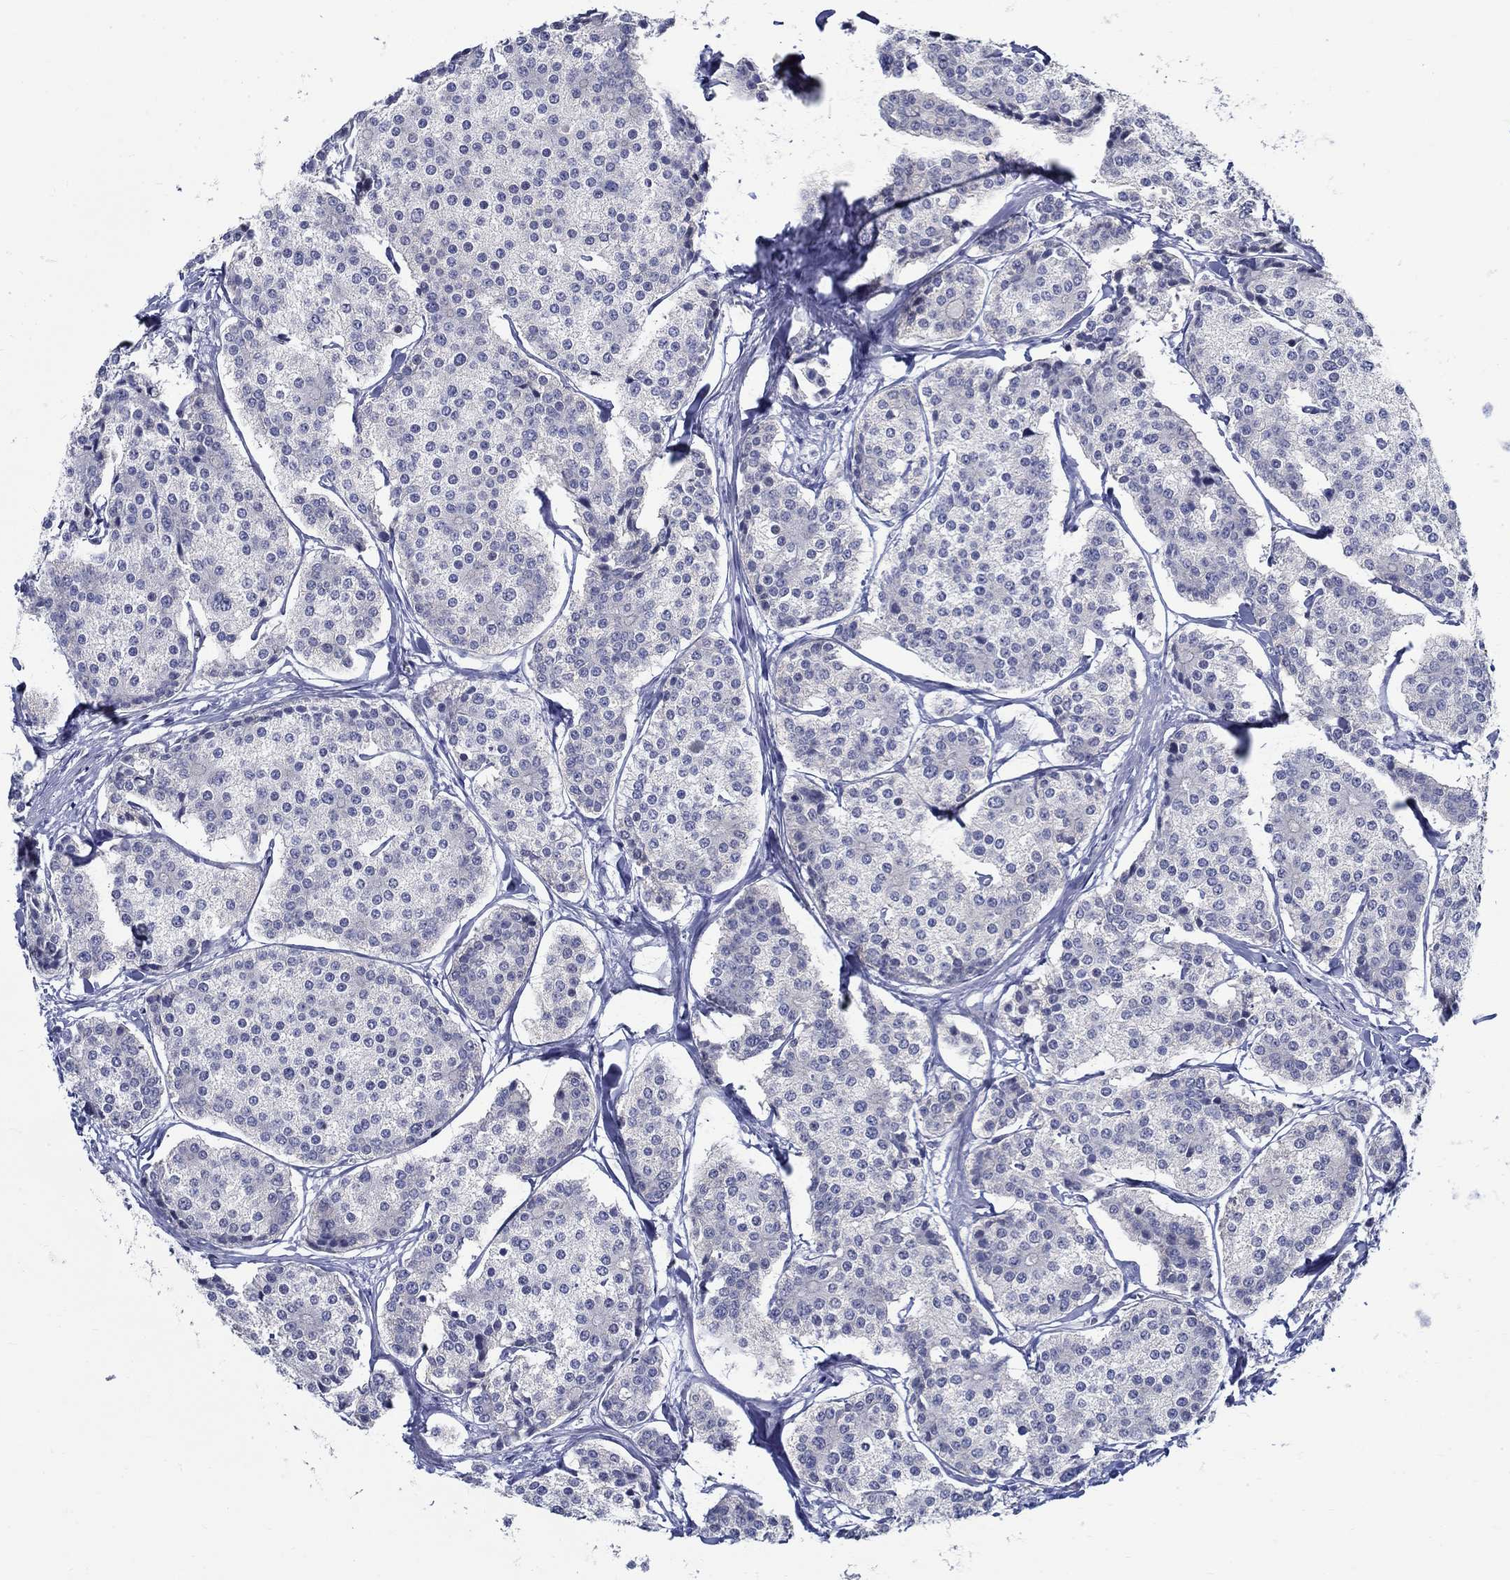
{"staining": {"intensity": "negative", "quantity": "none", "location": "none"}, "tissue": "carcinoid", "cell_type": "Tumor cells", "image_type": "cancer", "snomed": [{"axis": "morphology", "description": "Carcinoid, malignant, NOS"}, {"axis": "topography", "description": "Small intestine"}], "caption": "A high-resolution photomicrograph shows immunohistochemistry staining of carcinoid, which demonstrates no significant positivity in tumor cells.", "gene": "BSPRY", "patient": {"sex": "female", "age": 65}}